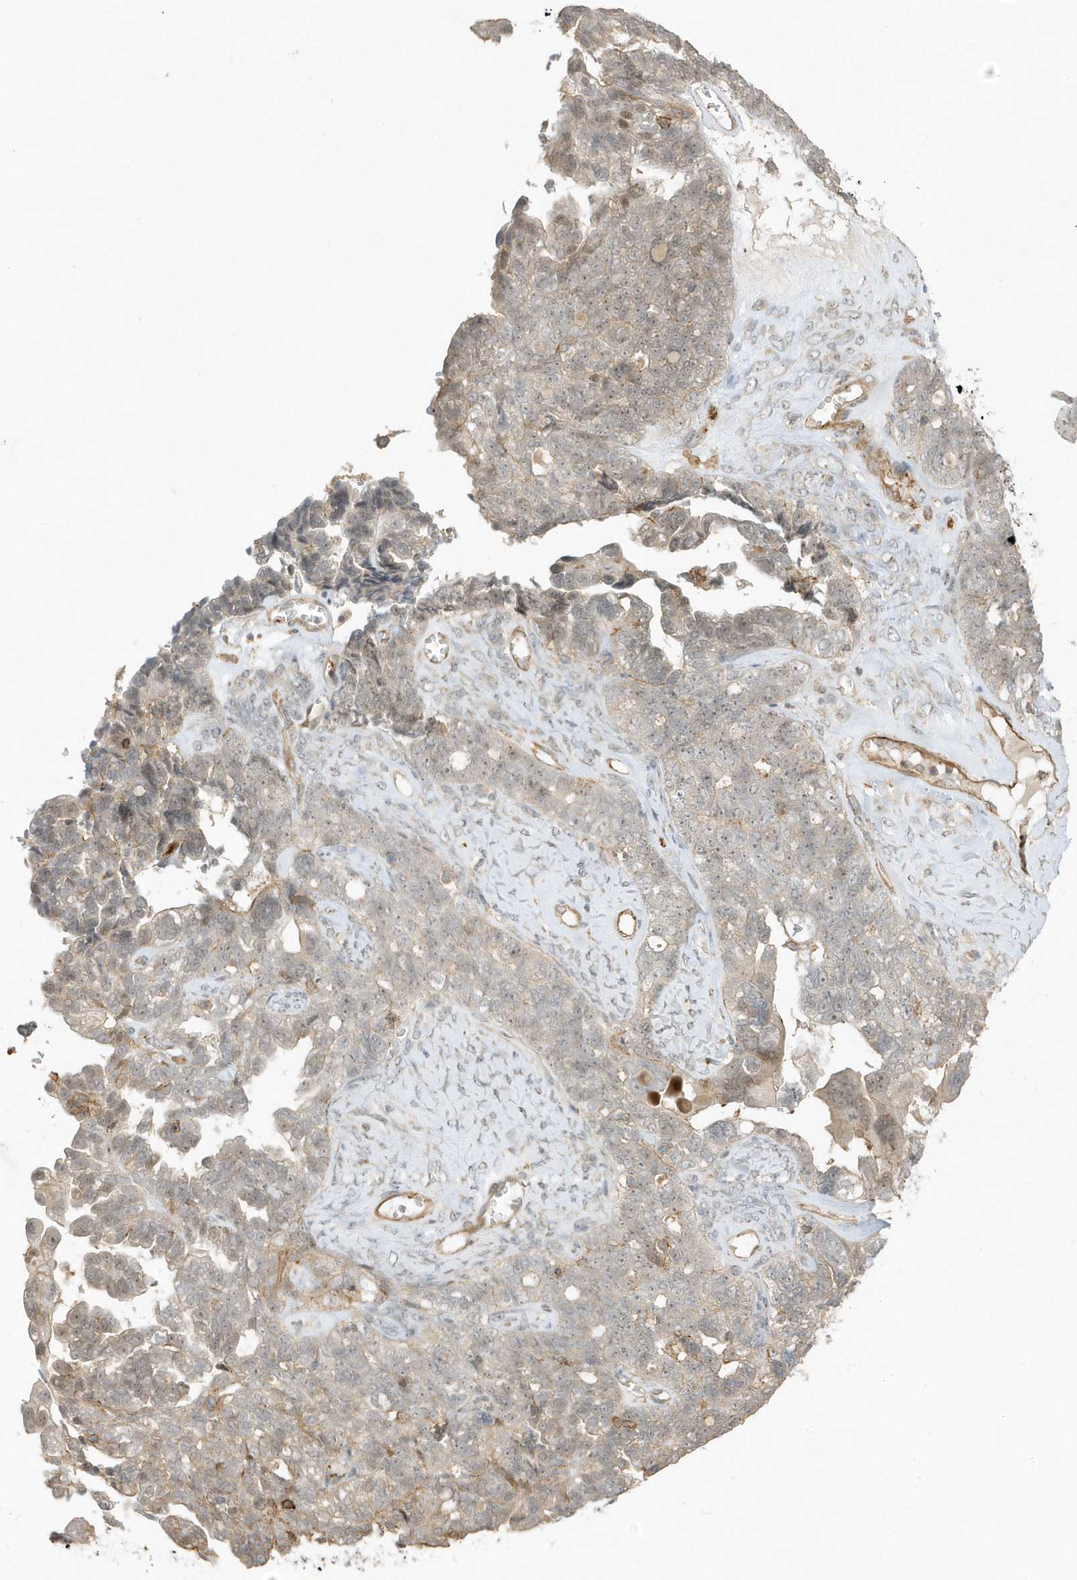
{"staining": {"intensity": "weak", "quantity": "25%-75%", "location": "cytoplasmic/membranous,nuclear"}, "tissue": "ovarian cancer", "cell_type": "Tumor cells", "image_type": "cancer", "snomed": [{"axis": "morphology", "description": "Cystadenocarcinoma, serous, NOS"}, {"axis": "topography", "description": "Ovary"}], "caption": "This photomicrograph exhibits serous cystadenocarcinoma (ovarian) stained with IHC to label a protein in brown. The cytoplasmic/membranous and nuclear of tumor cells show weak positivity for the protein. Nuclei are counter-stained blue.", "gene": "ZBTB8A", "patient": {"sex": "female", "age": 79}}